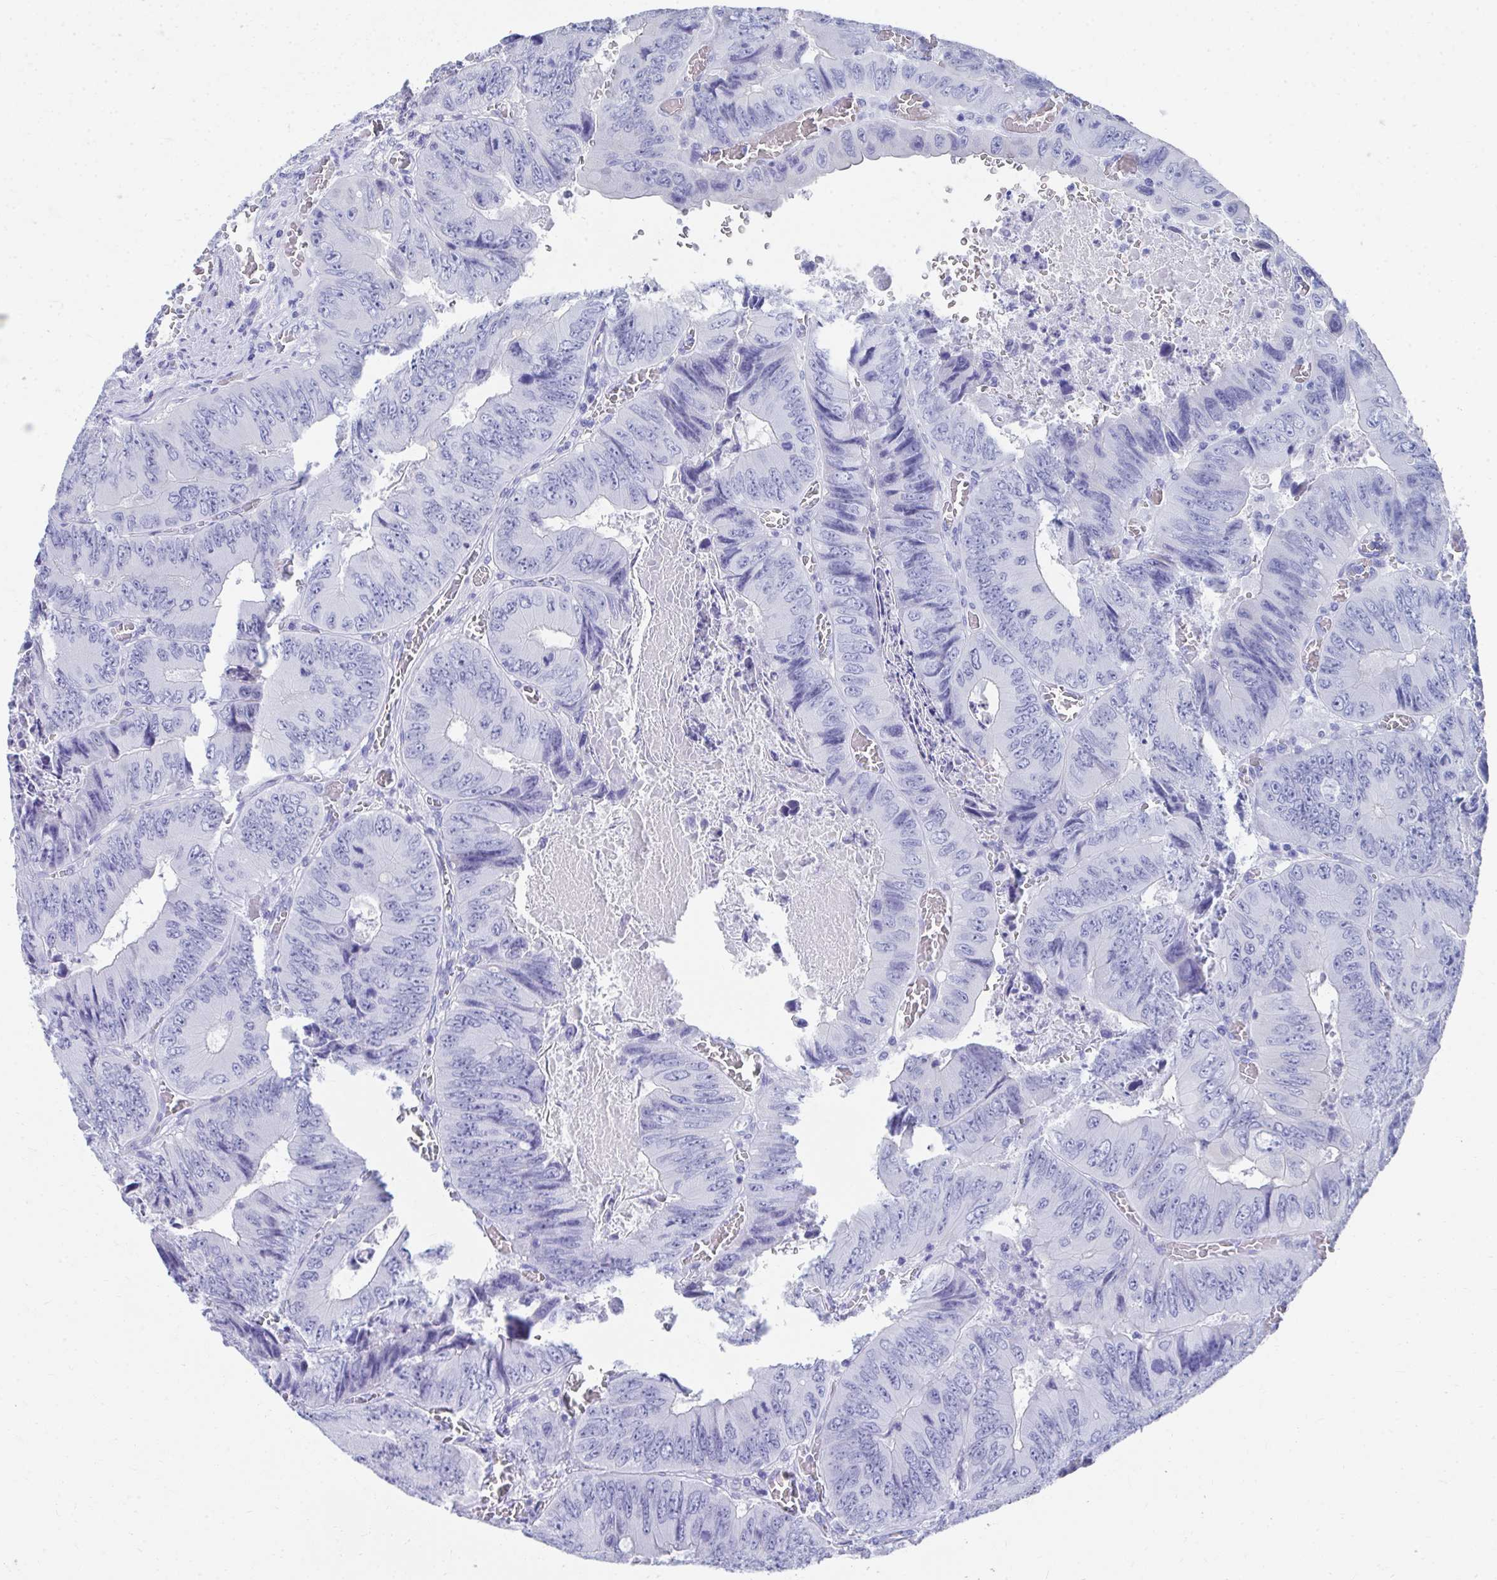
{"staining": {"intensity": "negative", "quantity": "none", "location": "none"}, "tissue": "colorectal cancer", "cell_type": "Tumor cells", "image_type": "cancer", "snomed": [{"axis": "morphology", "description": "Adenocarcinoma, NOS"}, {"axis": "topography", "description": "Colon"}], "caption": "This histopathology image is of adenocarcinoma (colorectal) stained with immunohistochemistry to label a protein in brown with the nuclei are counter-stained blue. There is no expression in tumor cells.", "gene": "HGD", "patient": {"sex": "female", "age": 84}}